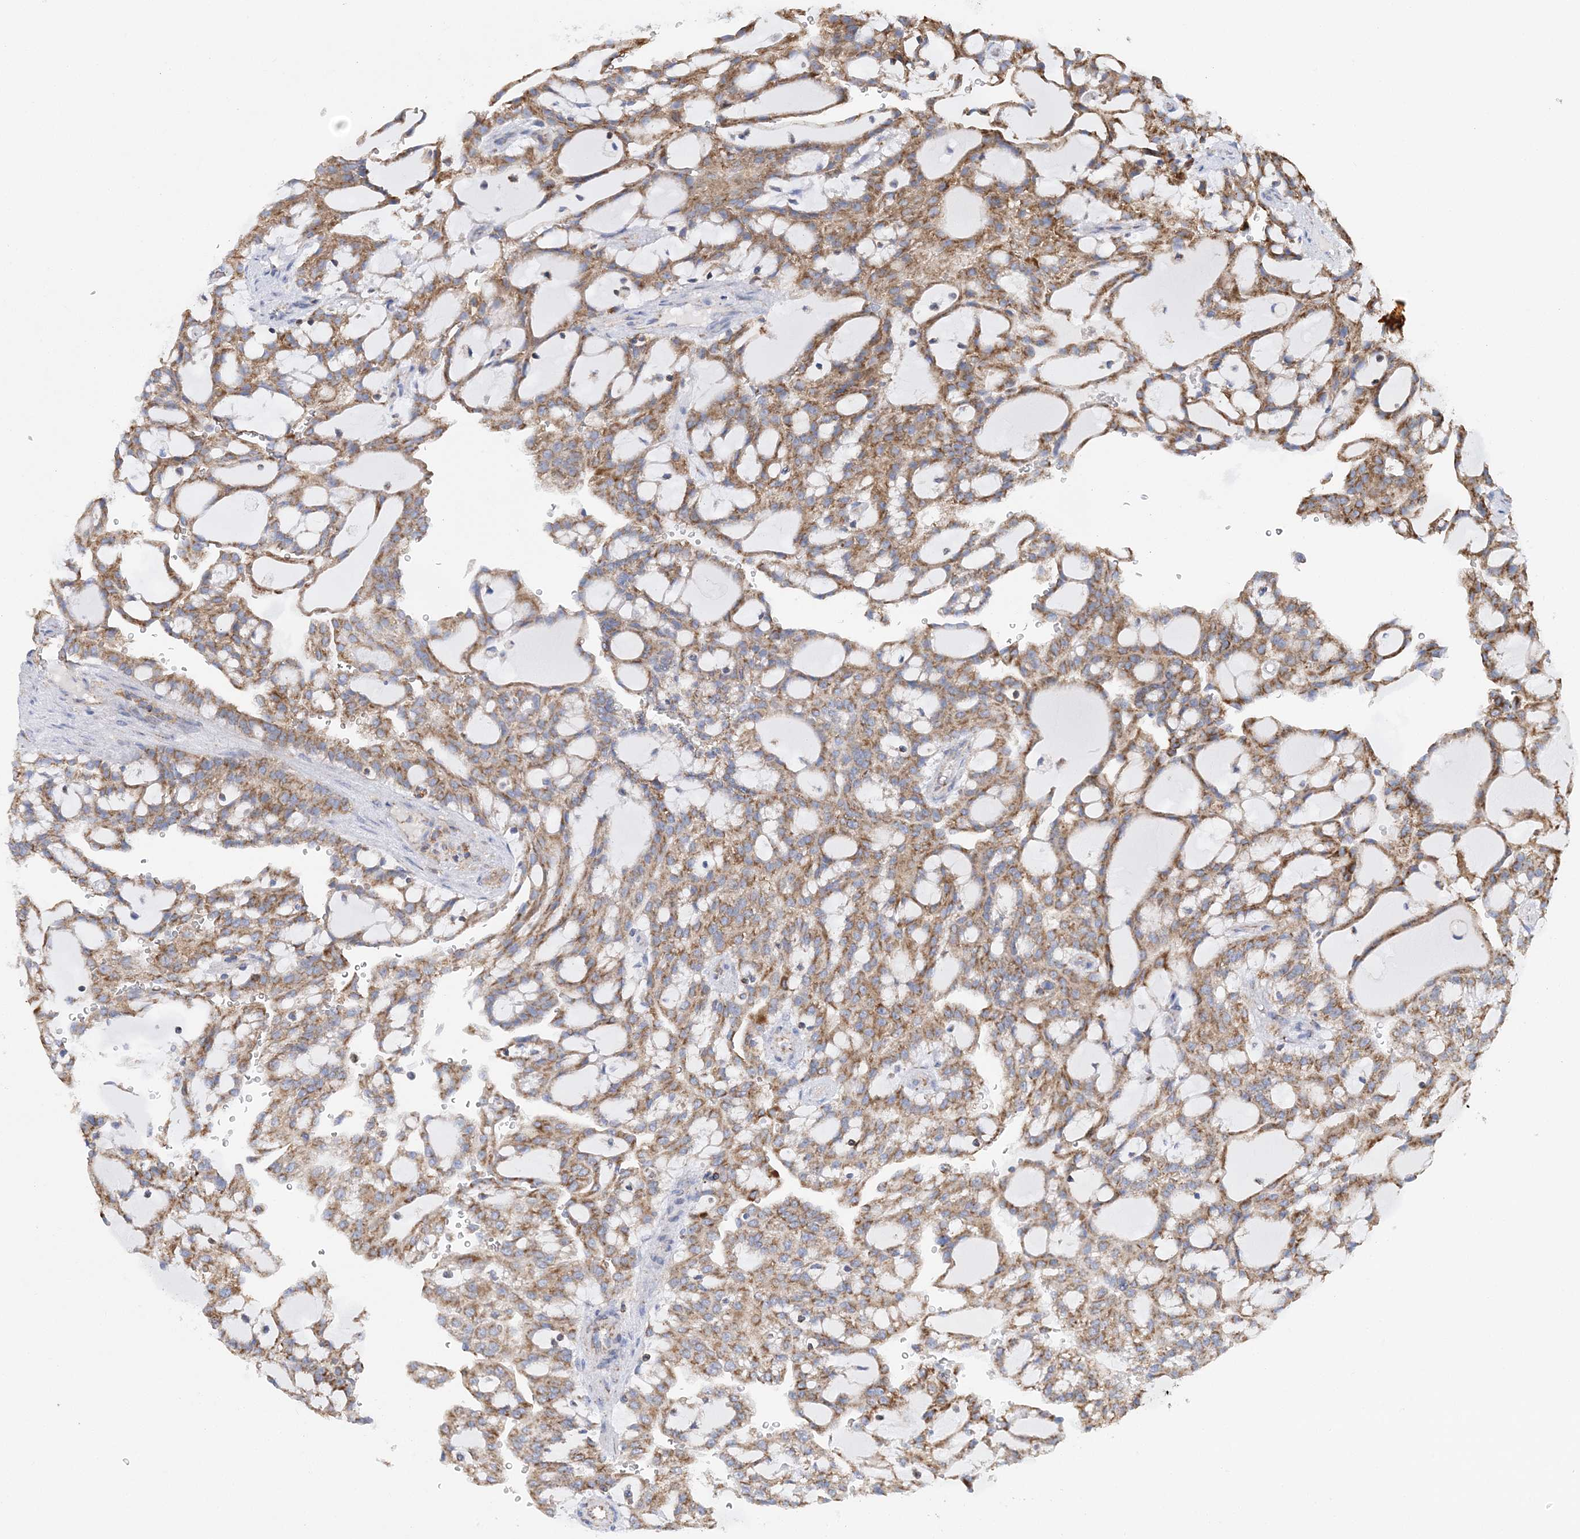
{"staining": {"intensity": "moderate", "quantity": ">75%", "location": "cytoplasmic/membranous"}, "tissue": "renal cancer", "cell_type": "Tumor cells", "image_type": "cancer", "snomed": [{"axis": "morphology", "description": "Adenocarcinoma, NOS"}, {"axis": "topography", "description": "Kidney"}], "caption": "Protein staining reveals moderate cytoplasmic/membranous staining in about >75% of tumor cells in renal cancer.", "gene": "TTC32", "patient": {"sex": "male", "age": 63}}